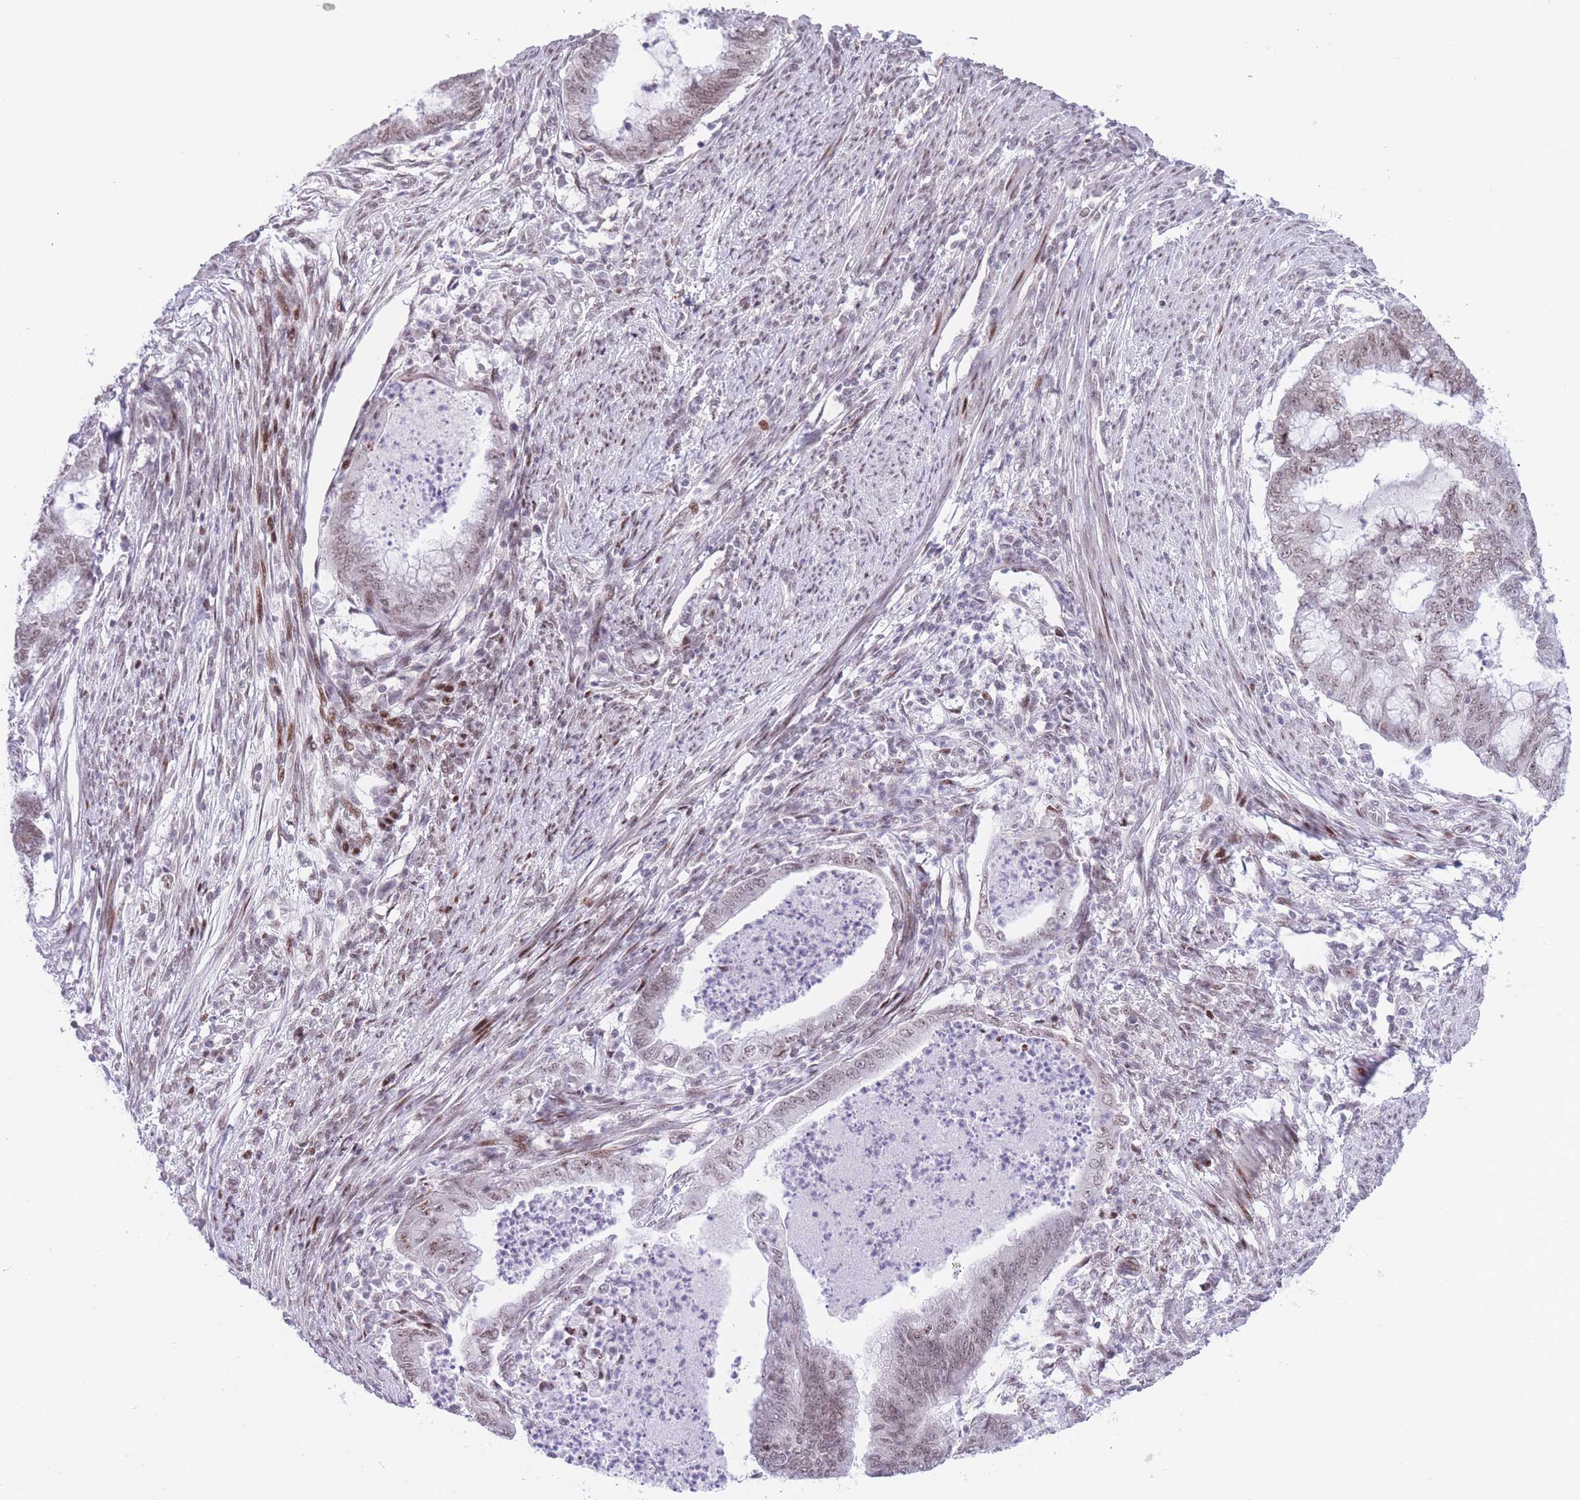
{"staining": {"intensity": "weak", "quantity": "25%-75%", "location": "nuclear"}, "tissue": "endometrial cancer", "cell_type": "Tumor cells", "image_type": "cancer", "snomed": [{"axis": "morphology", "description": "Adenocarcinoma, NOS"}, {"axis": "topography", "description": "Endometrium"}], "caption": "Immunohistochemical staining of endometrial cancer demonstrates weak nuclear protein positivity in about 25%-75% of tumor cells.", "gene": "PCIF1", "patient": {"sex": "female", "age": 79}}